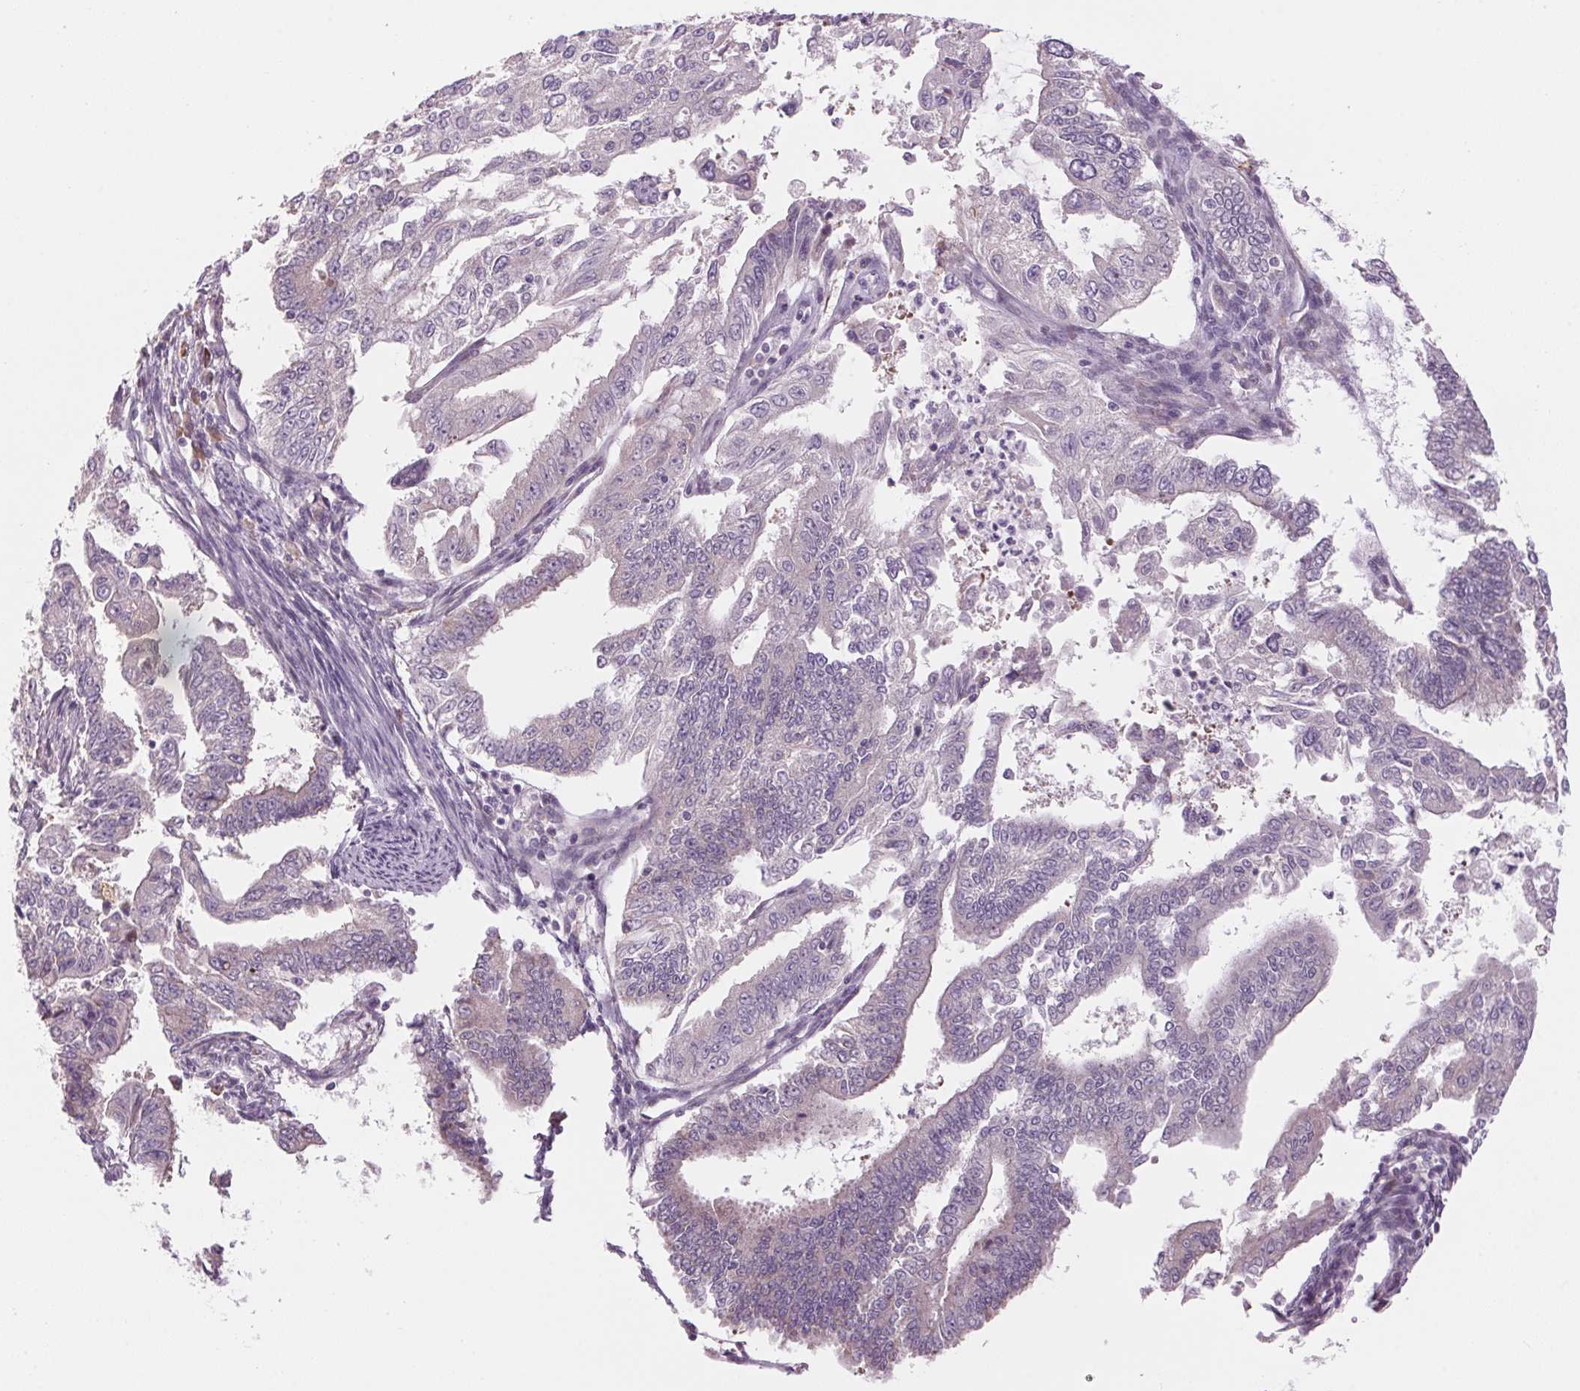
{"staining": {"intensity": "negative", "quantity": "none", "location": "none"}, "tissue": "endometrial cancer", "cell_type": "Tumor cells", "image_type": "cancer", "snomed": [{"axis": "morphology", "description": "Adenocarcinoma, NOS"}, {"axis": "topography", "description": "Uterus"}], "caption": "This is a image of immunohistochemistry (IHC) staining of endometrial cancer (adenocarcinoma), which shows no positivity in tumor cells.", "gene": "GNMT", "patient": {"sex": "female", "age": 59}}